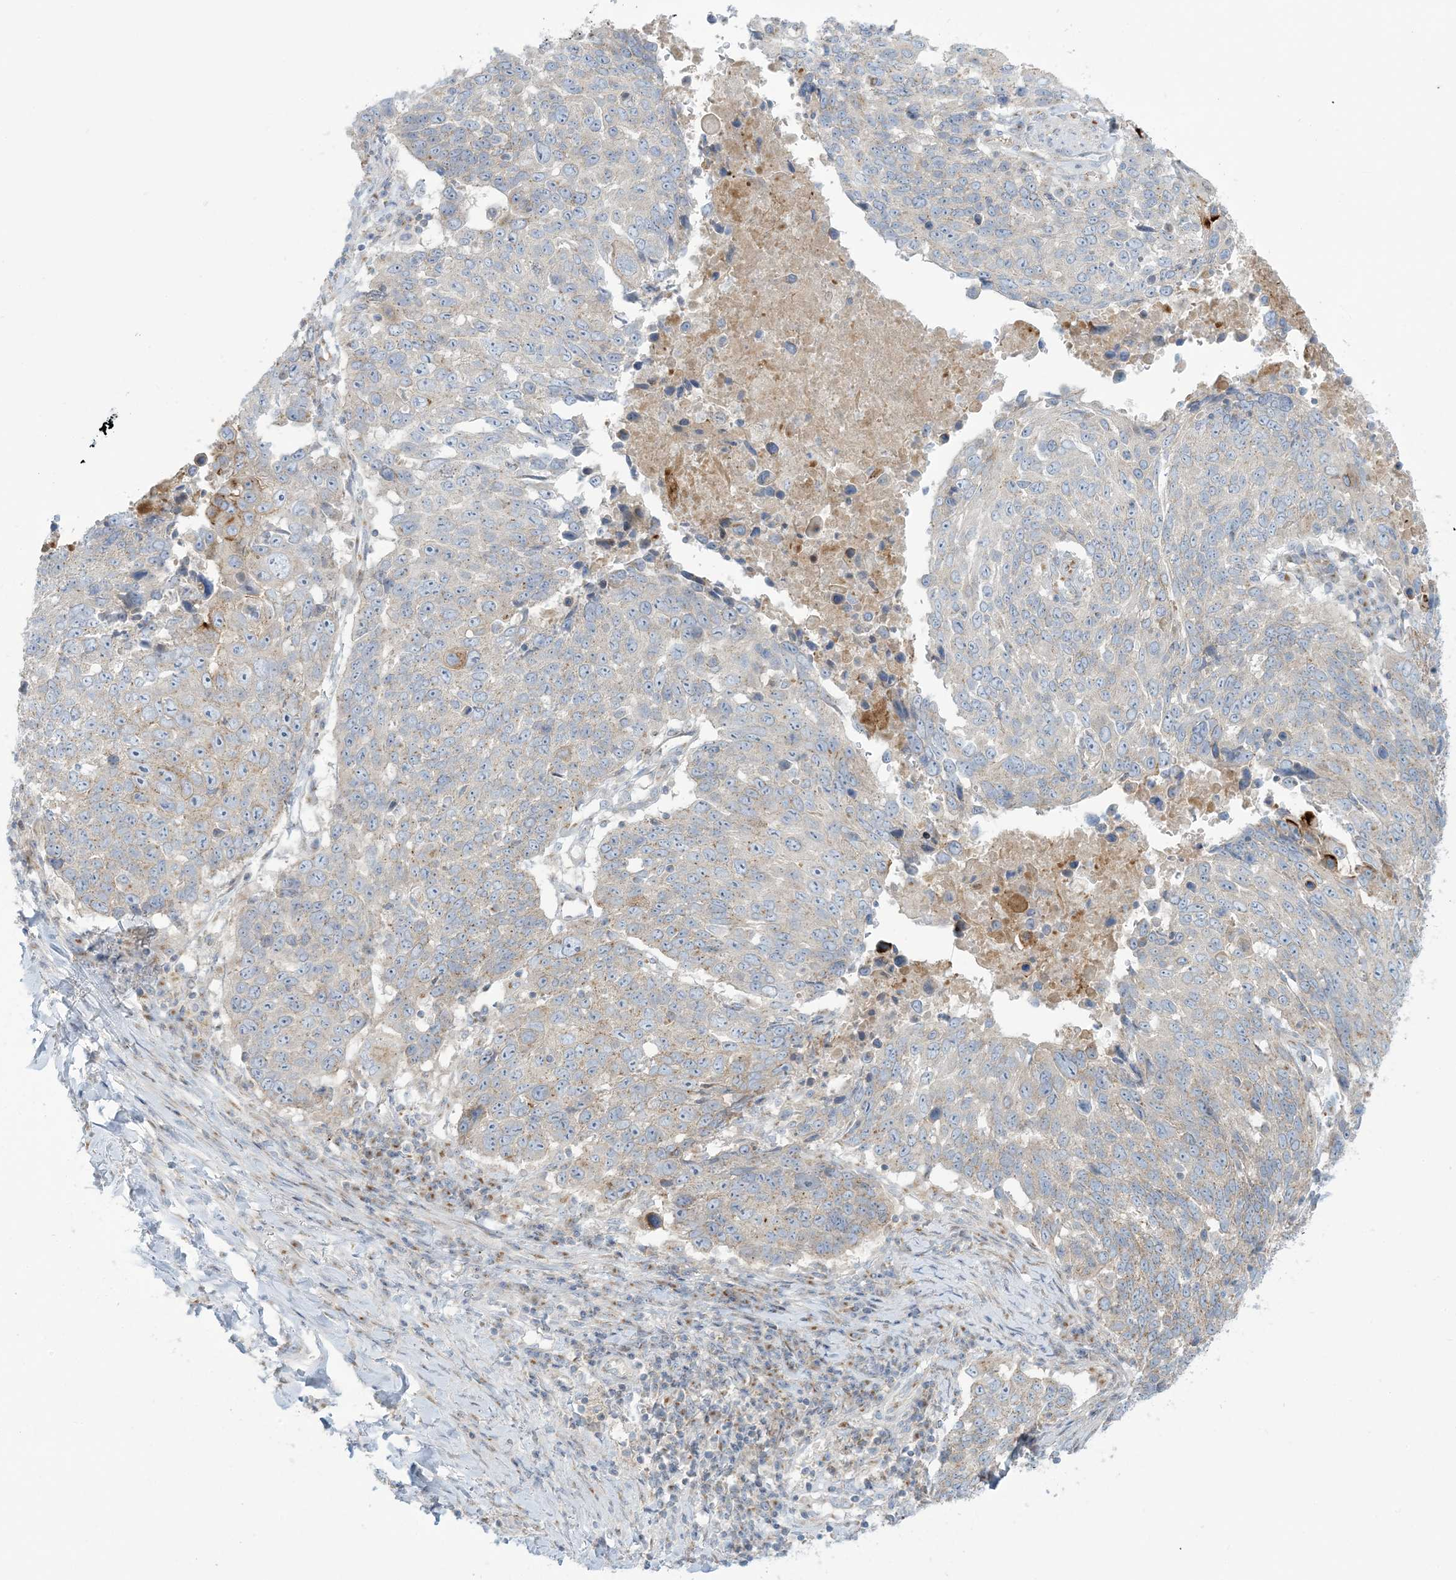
{"staining": {"intensity": "weak", "quantity": "<25%", "location": "cytoplasmic/membranous"}, "tissue": "lung cancer", "cell_type": "Tumor cells", "image_type": "cancer", "snomed": [{"axis": "morphology", "description": "Squamous cell carcinoma, NOS"}, {"axis": "topography", "description": "Lung"}], "caption": "Immunohistochemistry (IHC) image of lung cancer (squamous cell carcinoma) stained for a protein (brown), which shows no positivity in tumor cells. The staining is performed using DAB (3,3'-diaminobenzidine) brown chromogen with nuclei counter-stained in using hematoxylin.", "gene": "AFTPH", "patient": {"sex": "male", "age": 66}}